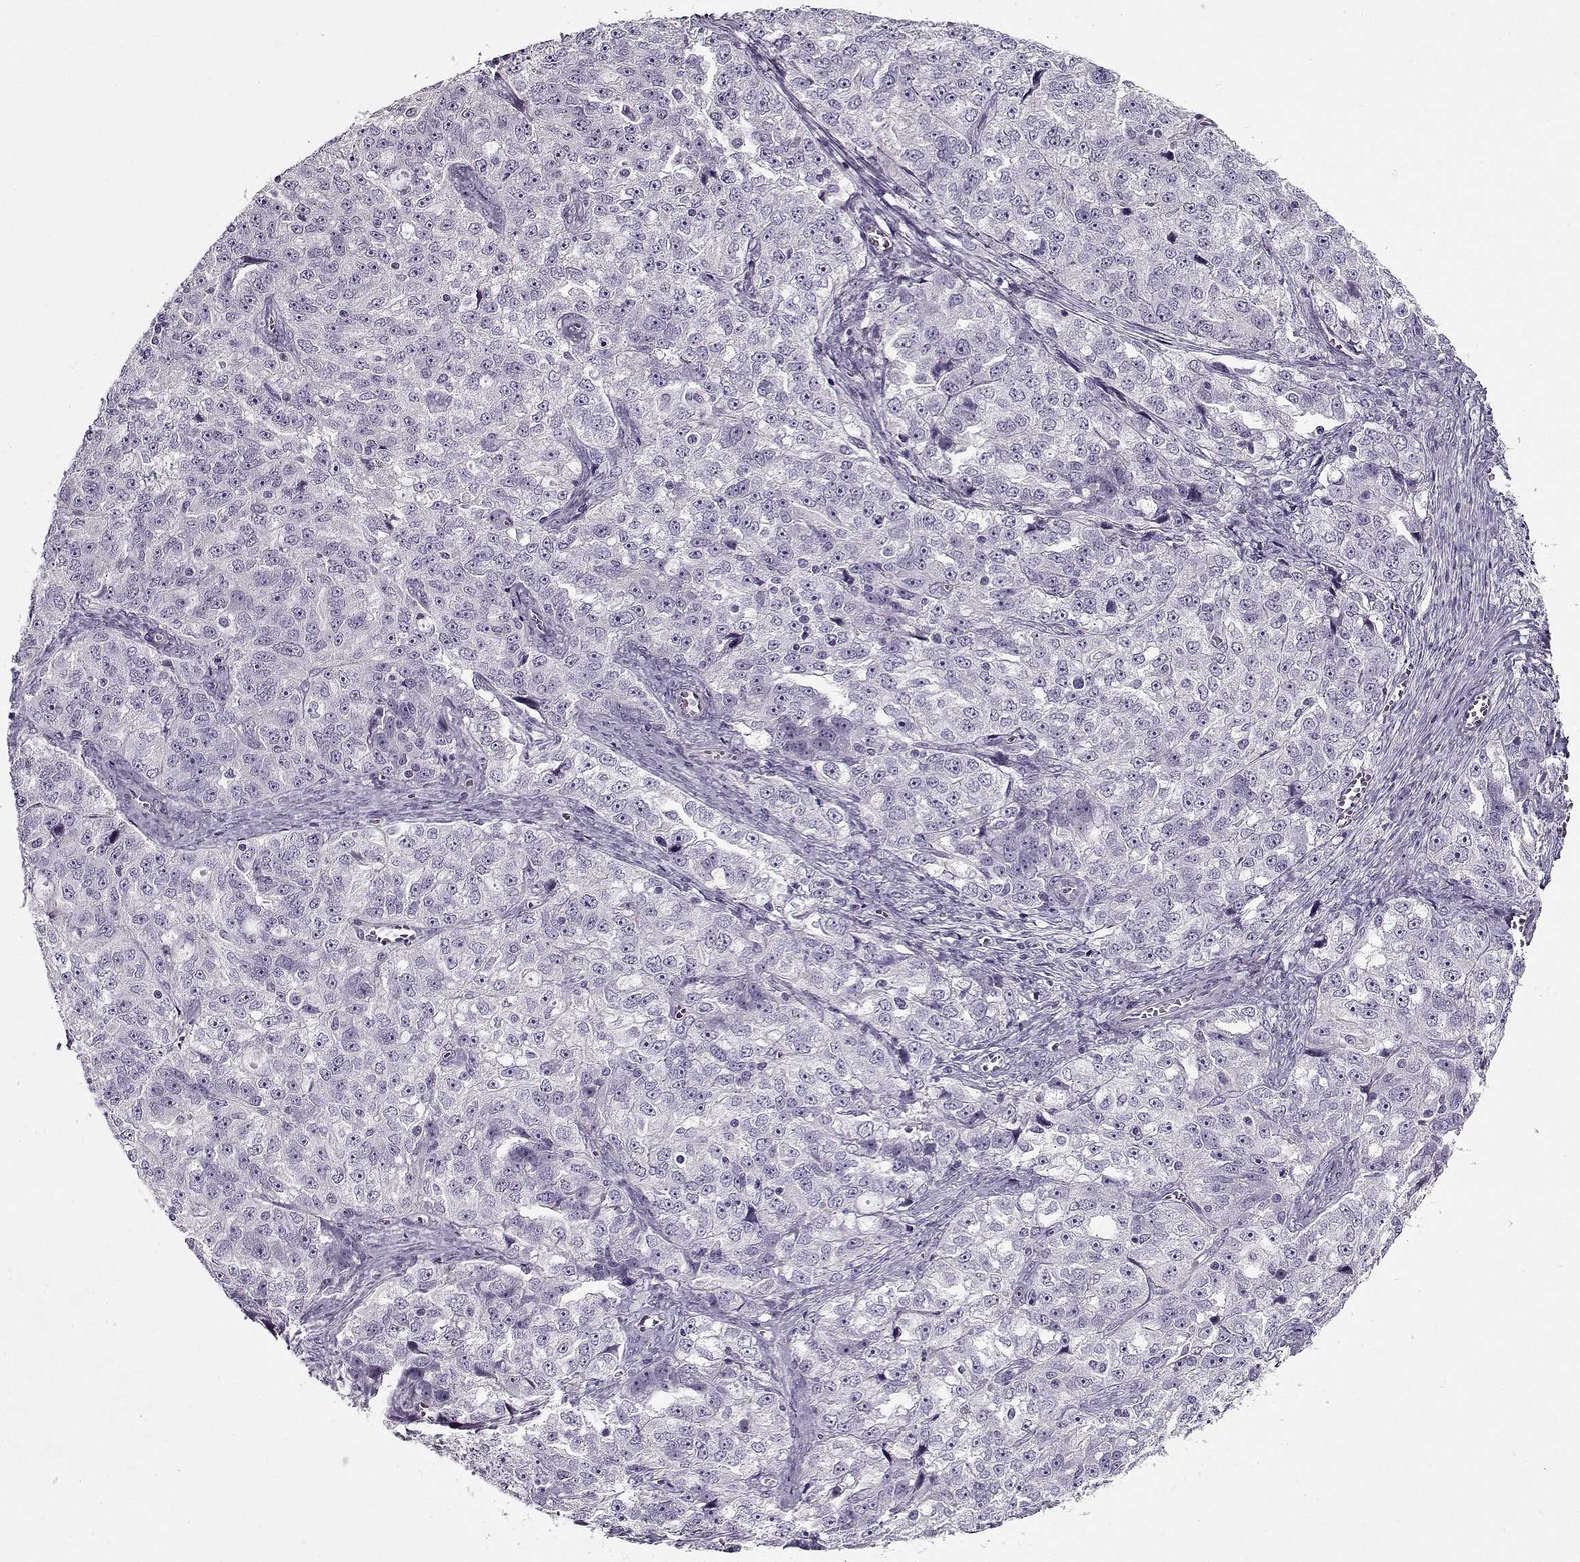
{"staining": {"intensity": "negative", "quantity": "none", "location": "none"}, "tissue": "ovarian cancer", "cell_type": "Tumor cells", "image_type": "cancer", "snomed": [{"axis": "morphology", "description": "Cystadenocarcinoma, serous, NOS"}, {"axis": "topography", "description": "Ovary"}], "caption": "Tumor cells are negative for protein expression in human ovarian serous cystadenocarcinoma.", "gene": "CCDC136", "patient": {"sex": "female", "age": 51}}